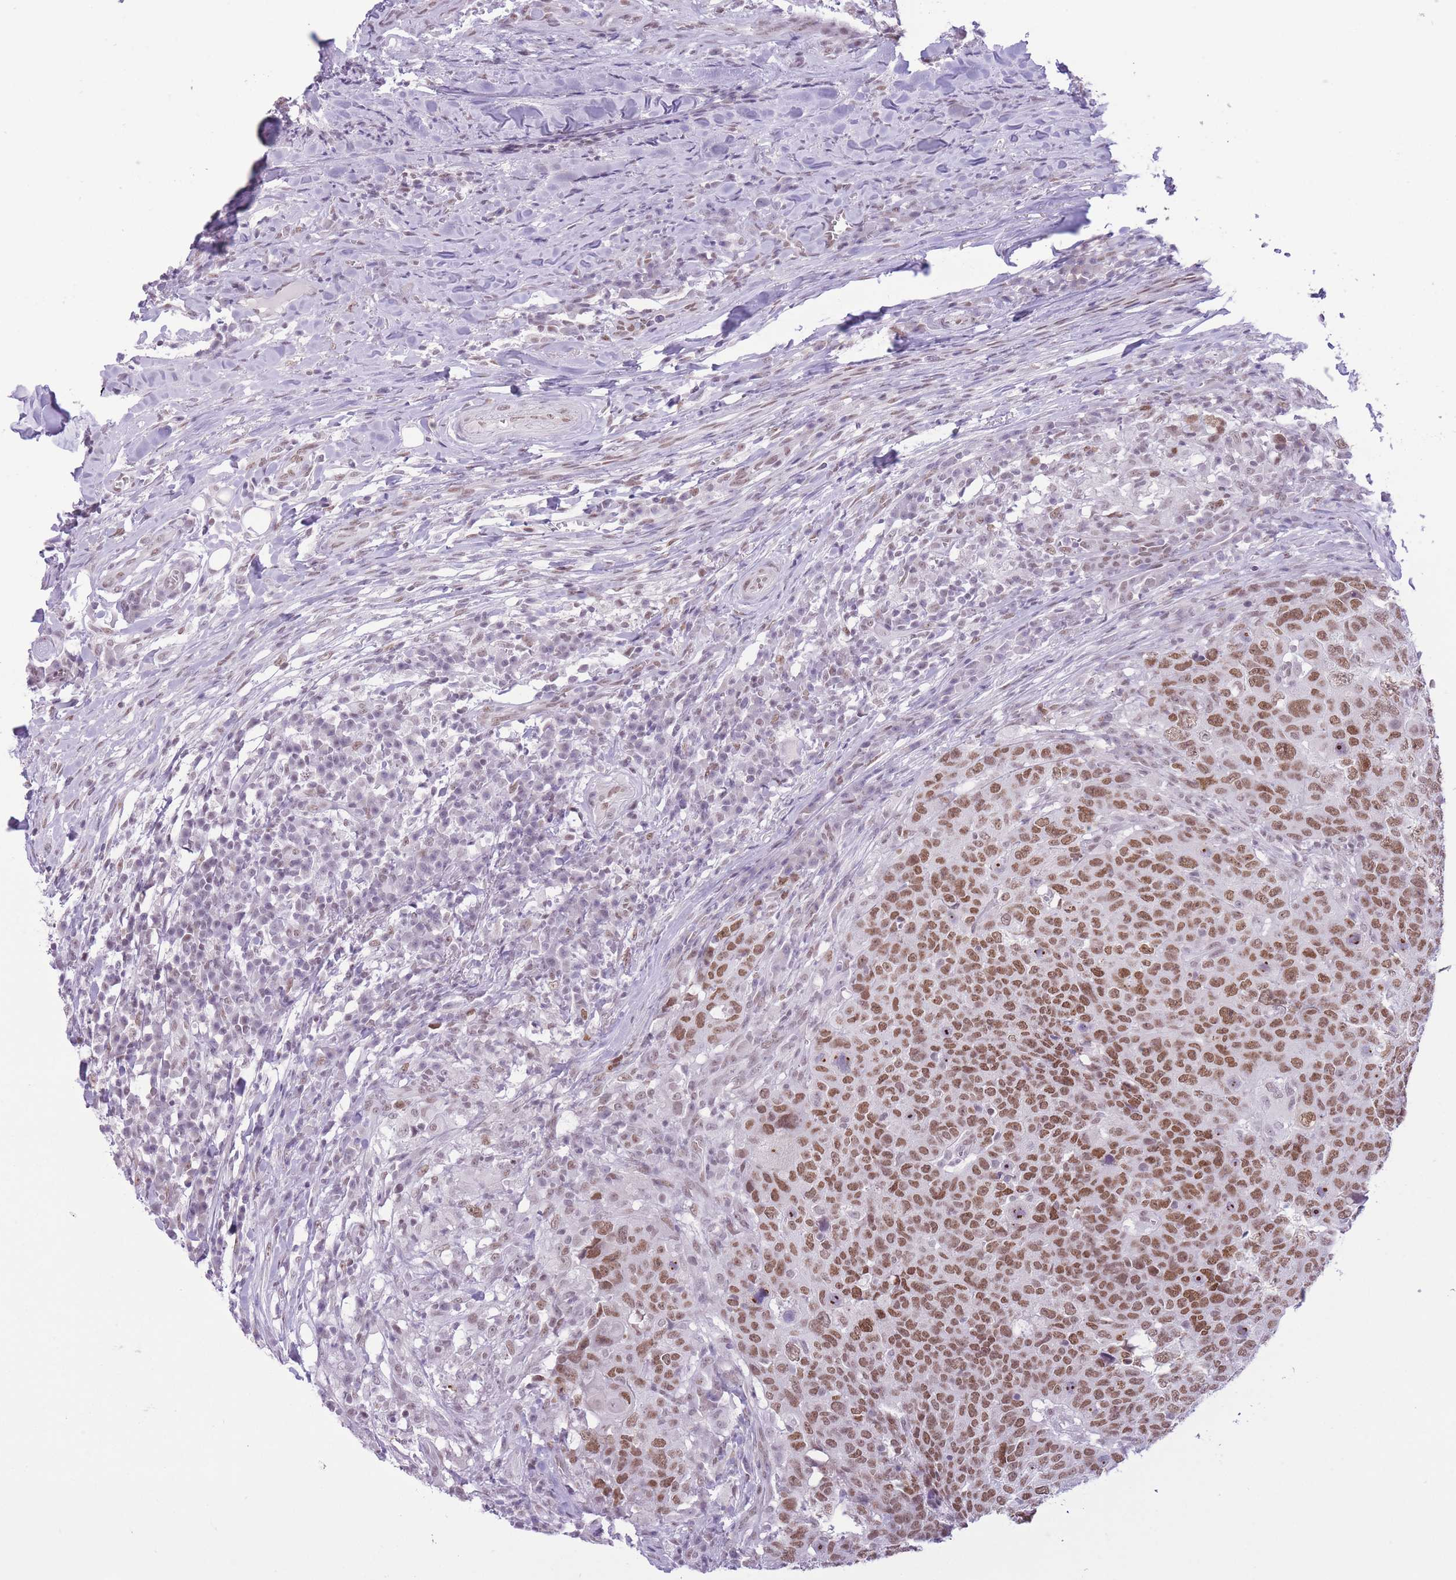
{"staining": {"intensity": "moderate", "quantity": ">75%", "location": "nuclear"}, "tissue": "head and neck cancer", "cell_type": "Tumor cells", "image_type": "cancer", "snomed": [{"axis": "morphology", "description": "Normal tissue, NOS"}, {"axis": "morphology", "description": "Squamous cell carcinoma, NOS"}, {"axis": "topography", "description": "Skeletal muscle"}, {"axis": "topography", "description": "Vascular tissue"}, {"axis": "topography", "description": "Peripheral nerve tissue"}, {"axis": "topography", "description": "Head-Neck"}], "caption": "An immunohistochemistry (IHC) image of neoplastic tissue is shown. Protein staining in brown shows moderate nuclear positivity in head and neck cancer within tumor cells.", "gene": "ZBED5", "patient": {"sex": "male", "age": 66}}